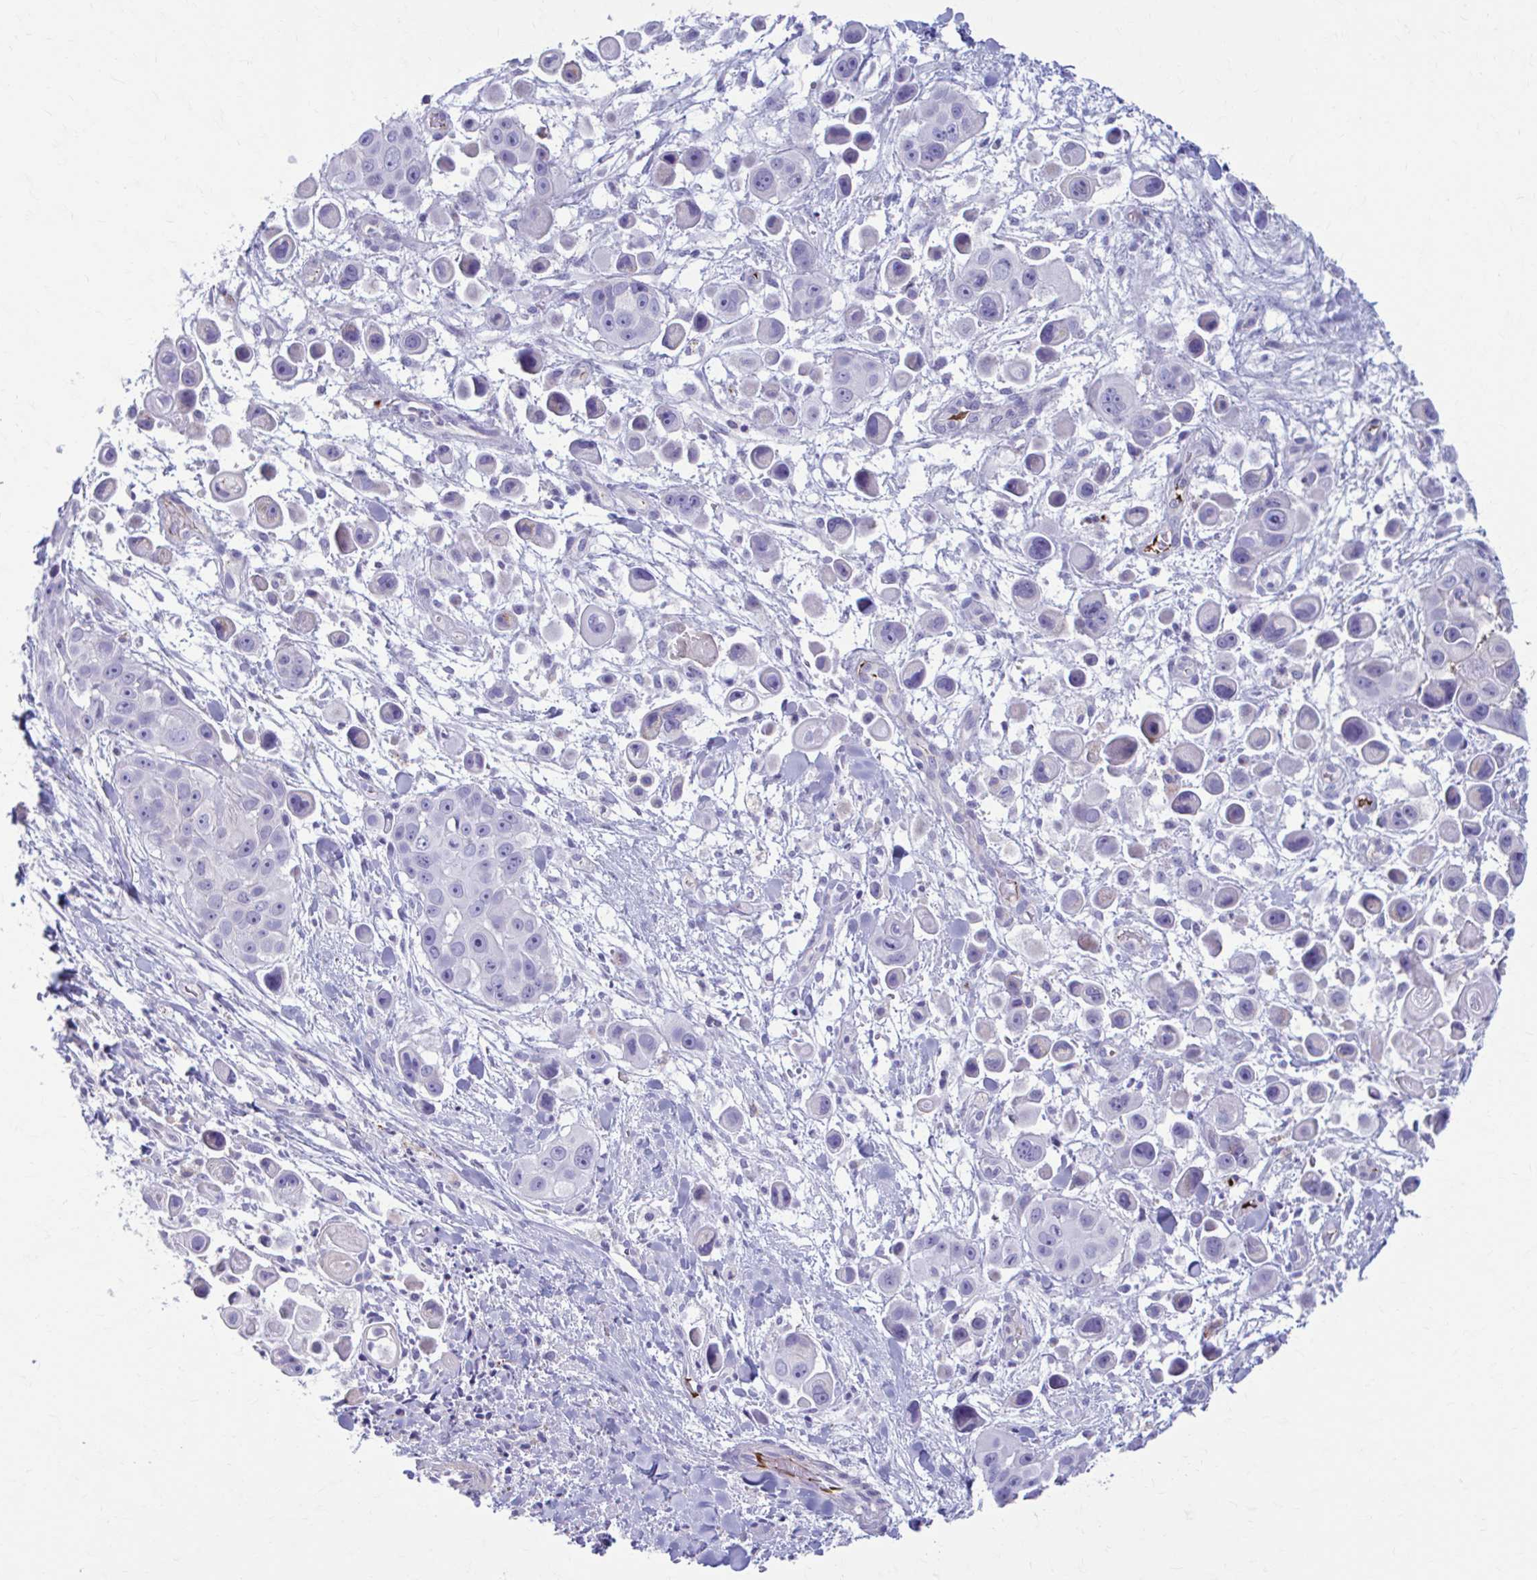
{"staining": {"intensity": "negative", "quantity": "none", "location": "none"}, "tissue": "skin cancer", "cell_type": "Tumor cells", "image_type": "cancer", "snomed": [{"axis": "morphology", "description": "Squamous cell carcinoma, NOS"}, {"axis": "topography", "description": "Skin"}], "caption": "The image shows no significant expression in tumor cells of squamous cell carcinoma (skin).", "gene": "C12orf71", "patient": {"sex": "male", "age": 67}}